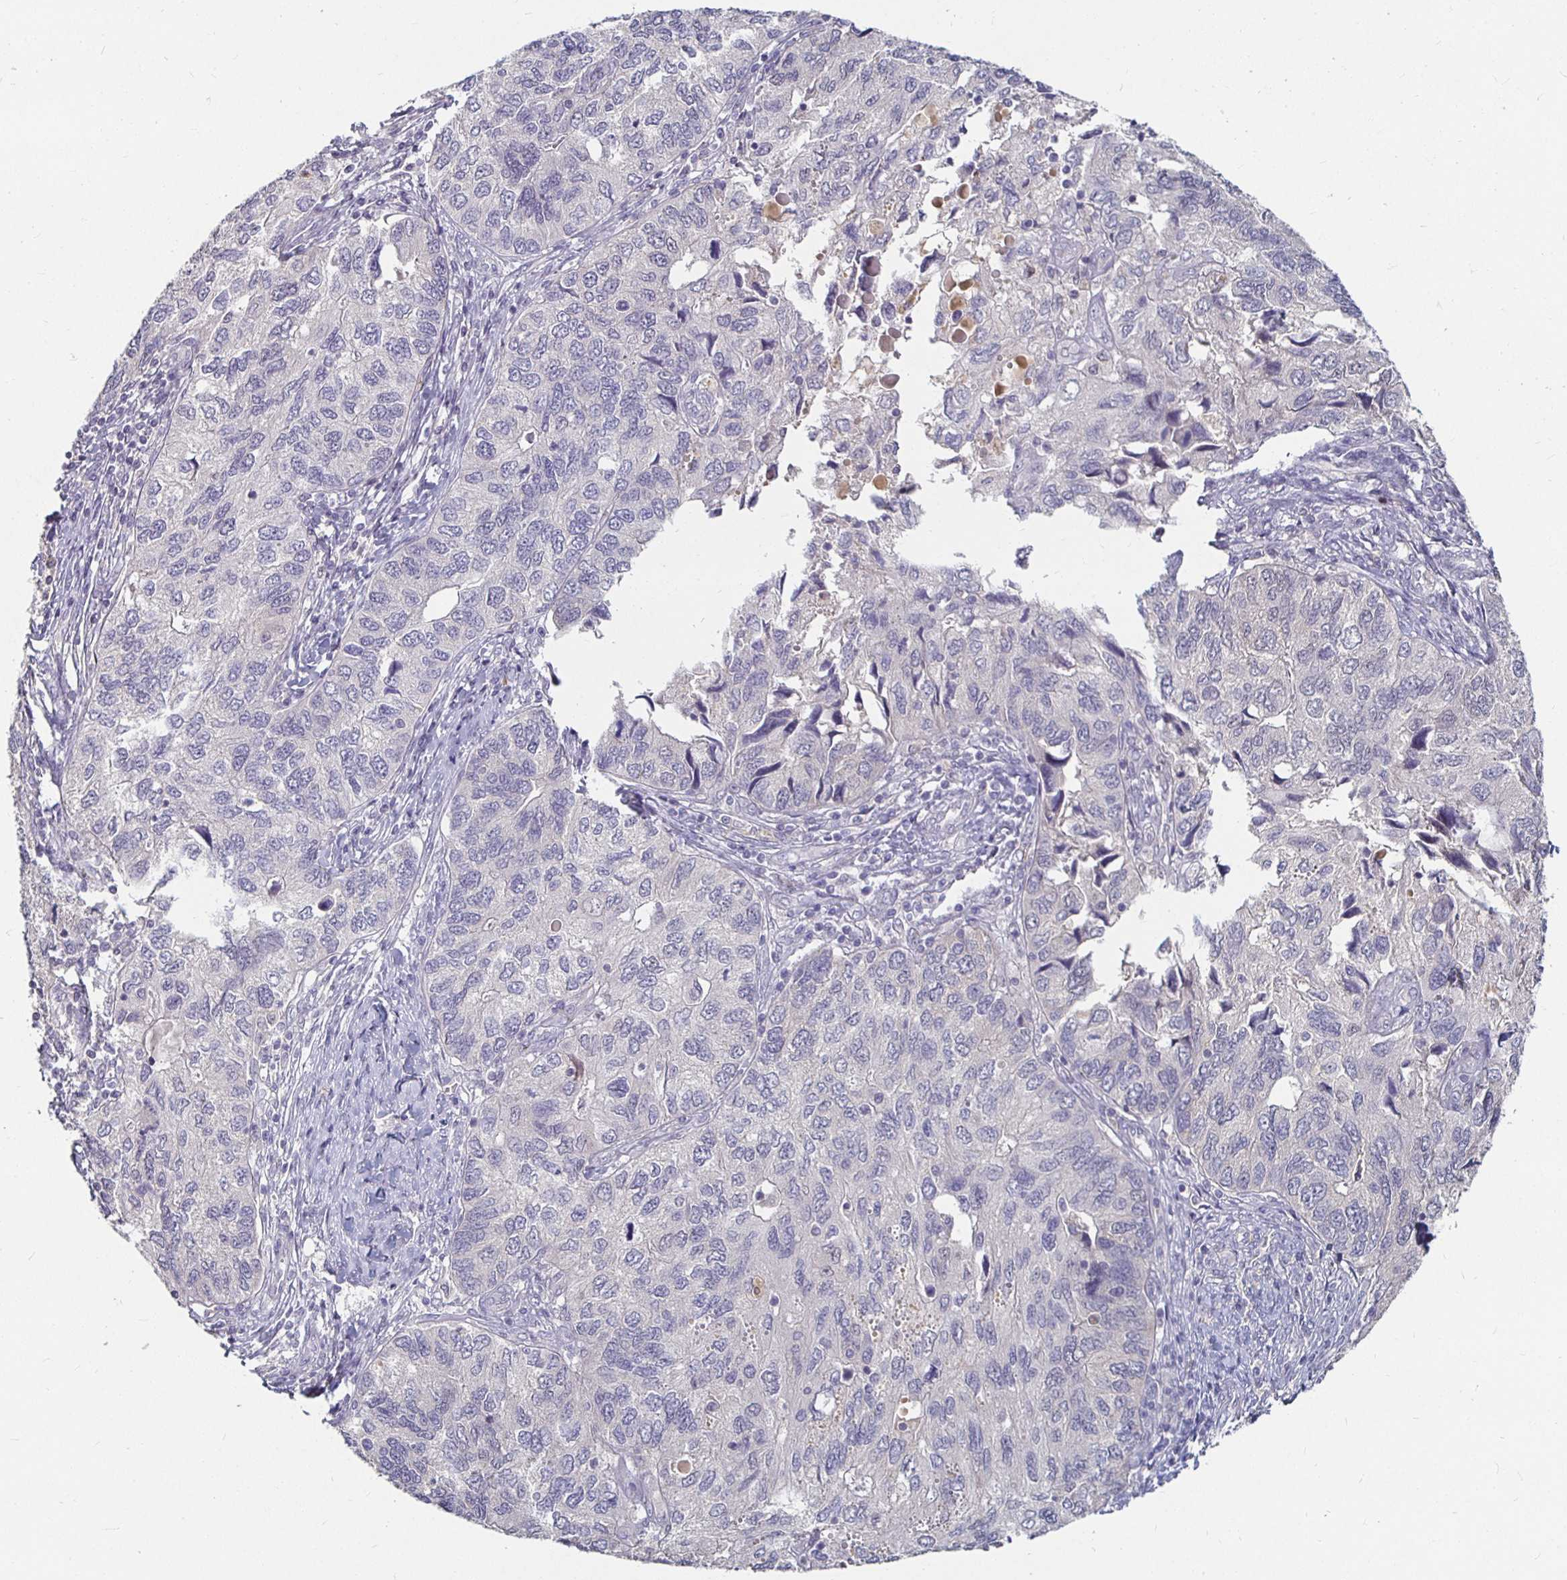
{"staining": {"intensity": "negative", "quantity": "none", "location": "none"}, "tissue": "endometrial cancer", "cell_type": "Tumor cells", "image_type": "cancer", "snomed": [{"axis": "morphology", "description": "Carcinoma, NOS"}, {"axis": "topography", "description": "Uterus"}], "caption": "Endometrial carcinoma was stained to show a protein in brown. There is no significant staining in tumor cells.", "gene": "RNF144B", "patient": {"sex": "female", "age": 76}}